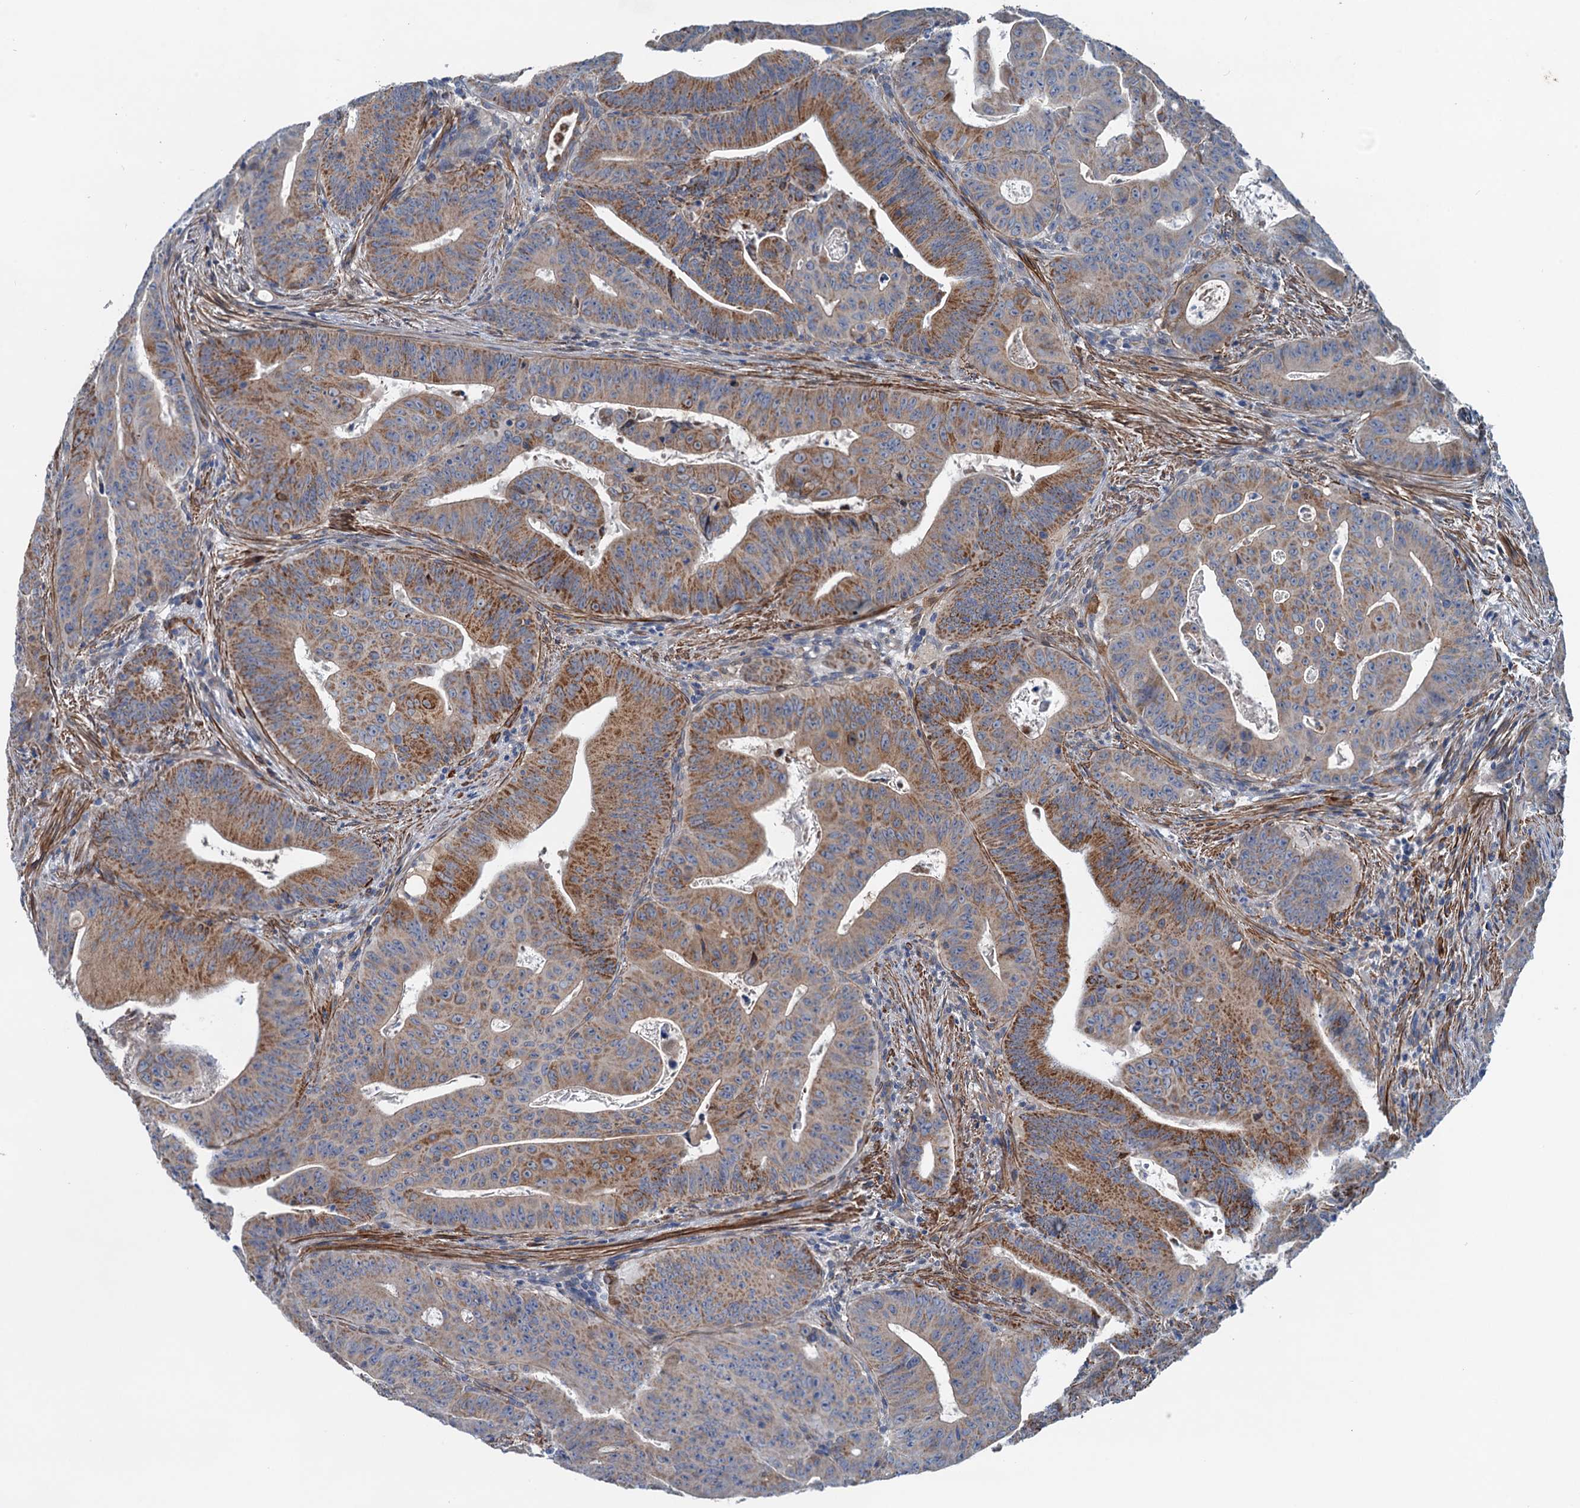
{"staining": {"intensity": "moderate", "quantity": "25%-75%", "location": "cytoplasmic/membranous"}, "tissue": "colorectal cancer", "cell_type": "Tumor cells", "image_type": "cancer", "snomed": [{"axis": "morphology", "description": "Adenocarcinoma, NOS"}, {"axis": "topography", "description": "Rectum"}], "caption": "DAB (3,3'-diaminobenzidine) immunohistochemical staining of colorectal cancer displays moderate cytoplasmic/membranous protein staining in approximately 25%-75% of tumor cells.", "gene": "CSTPP1", "patient": {"sex": "female", "age": 75}}